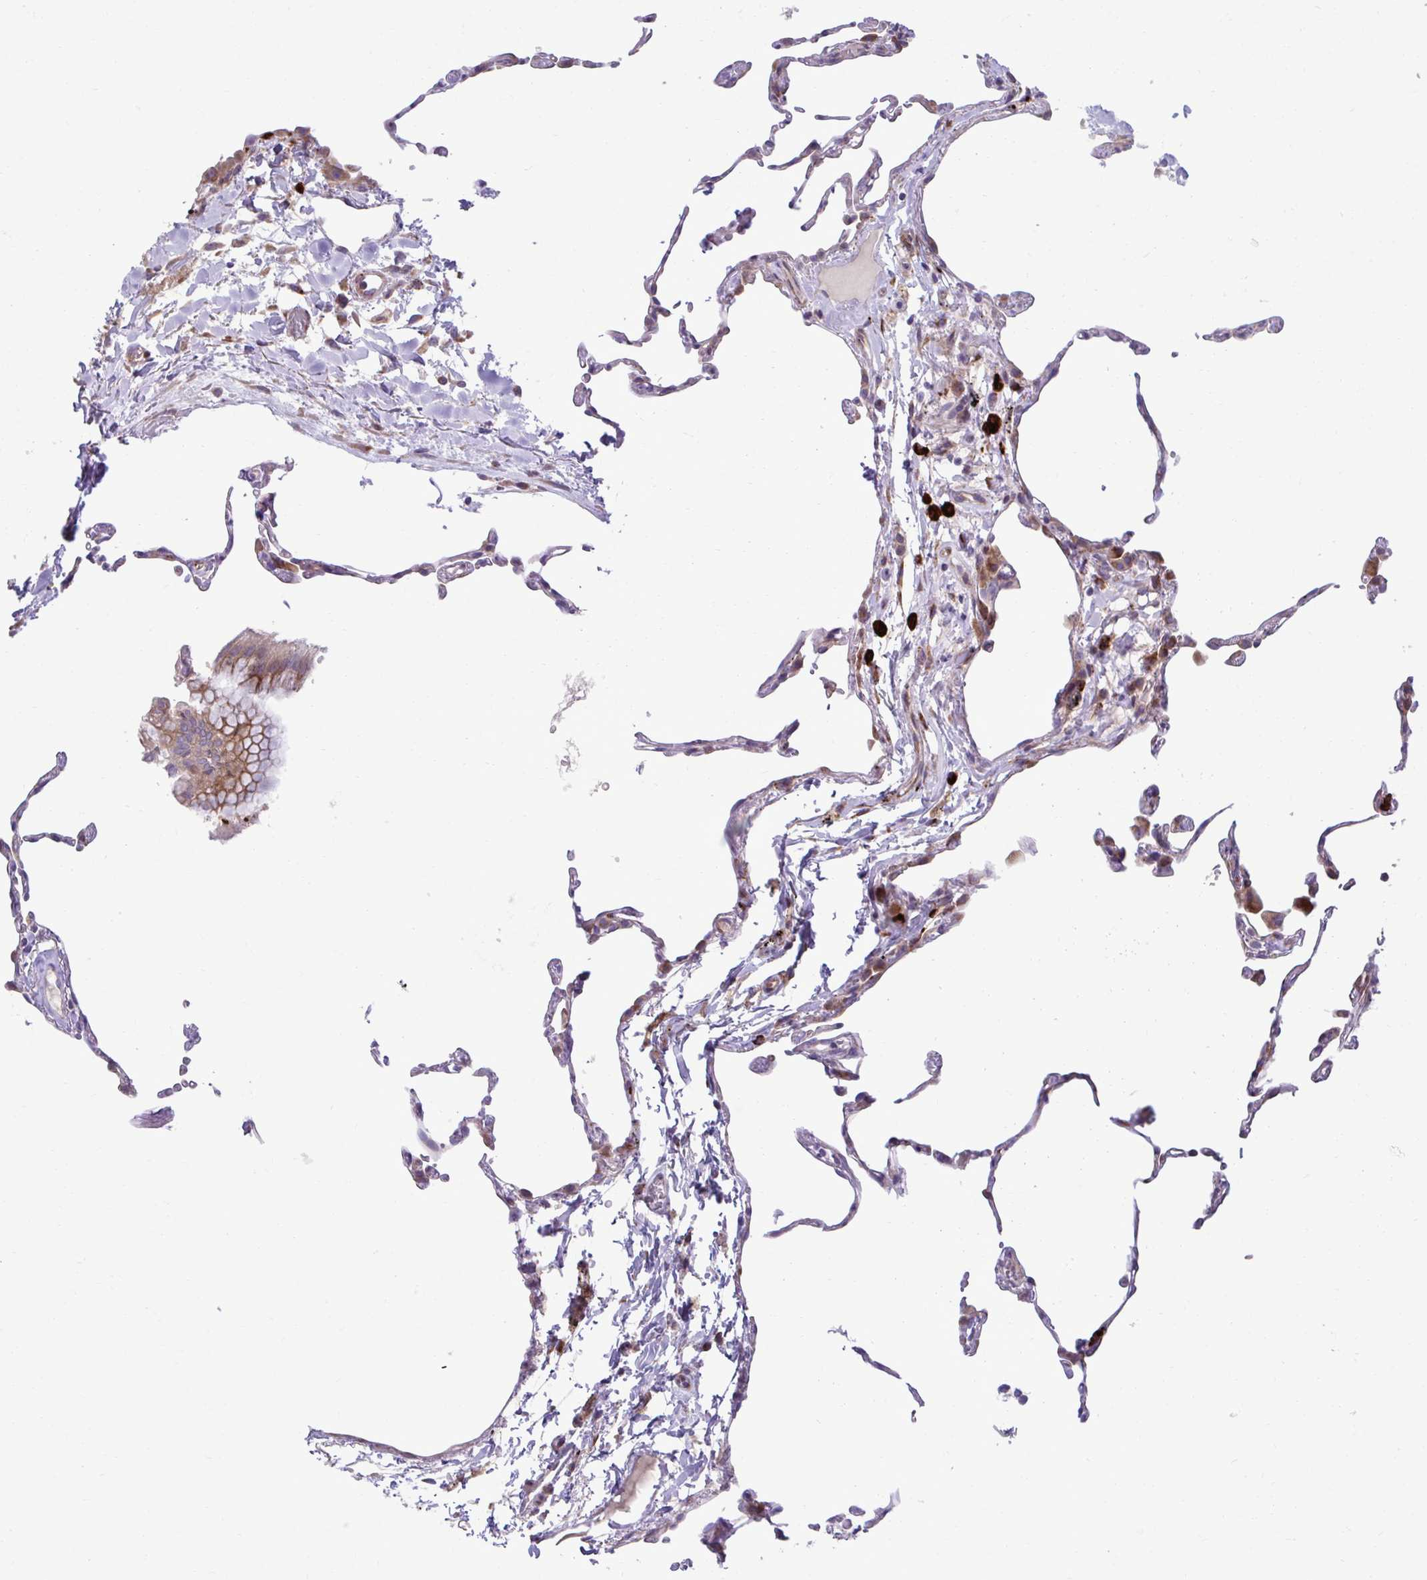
{"staining": {"intensity": "weak", "quantity": "<25%", "location": "cytoplasmic/membranous"}, "tissue": "lung", "cell_type": "Alveolar cells", "image_type": "normal", "snomed": [{"axis": "morphology", "description": "Normal tissue, NOS"}, {"axis": "topography", "description": "Lung"}], "caption": "Photomicrograph shows no protein staining in alveolar cells of benign lung. (DAB immunohistochemistry, high magnification).", "gene": "LIMS1", "patient": {"sex": "female", "age": 57}}